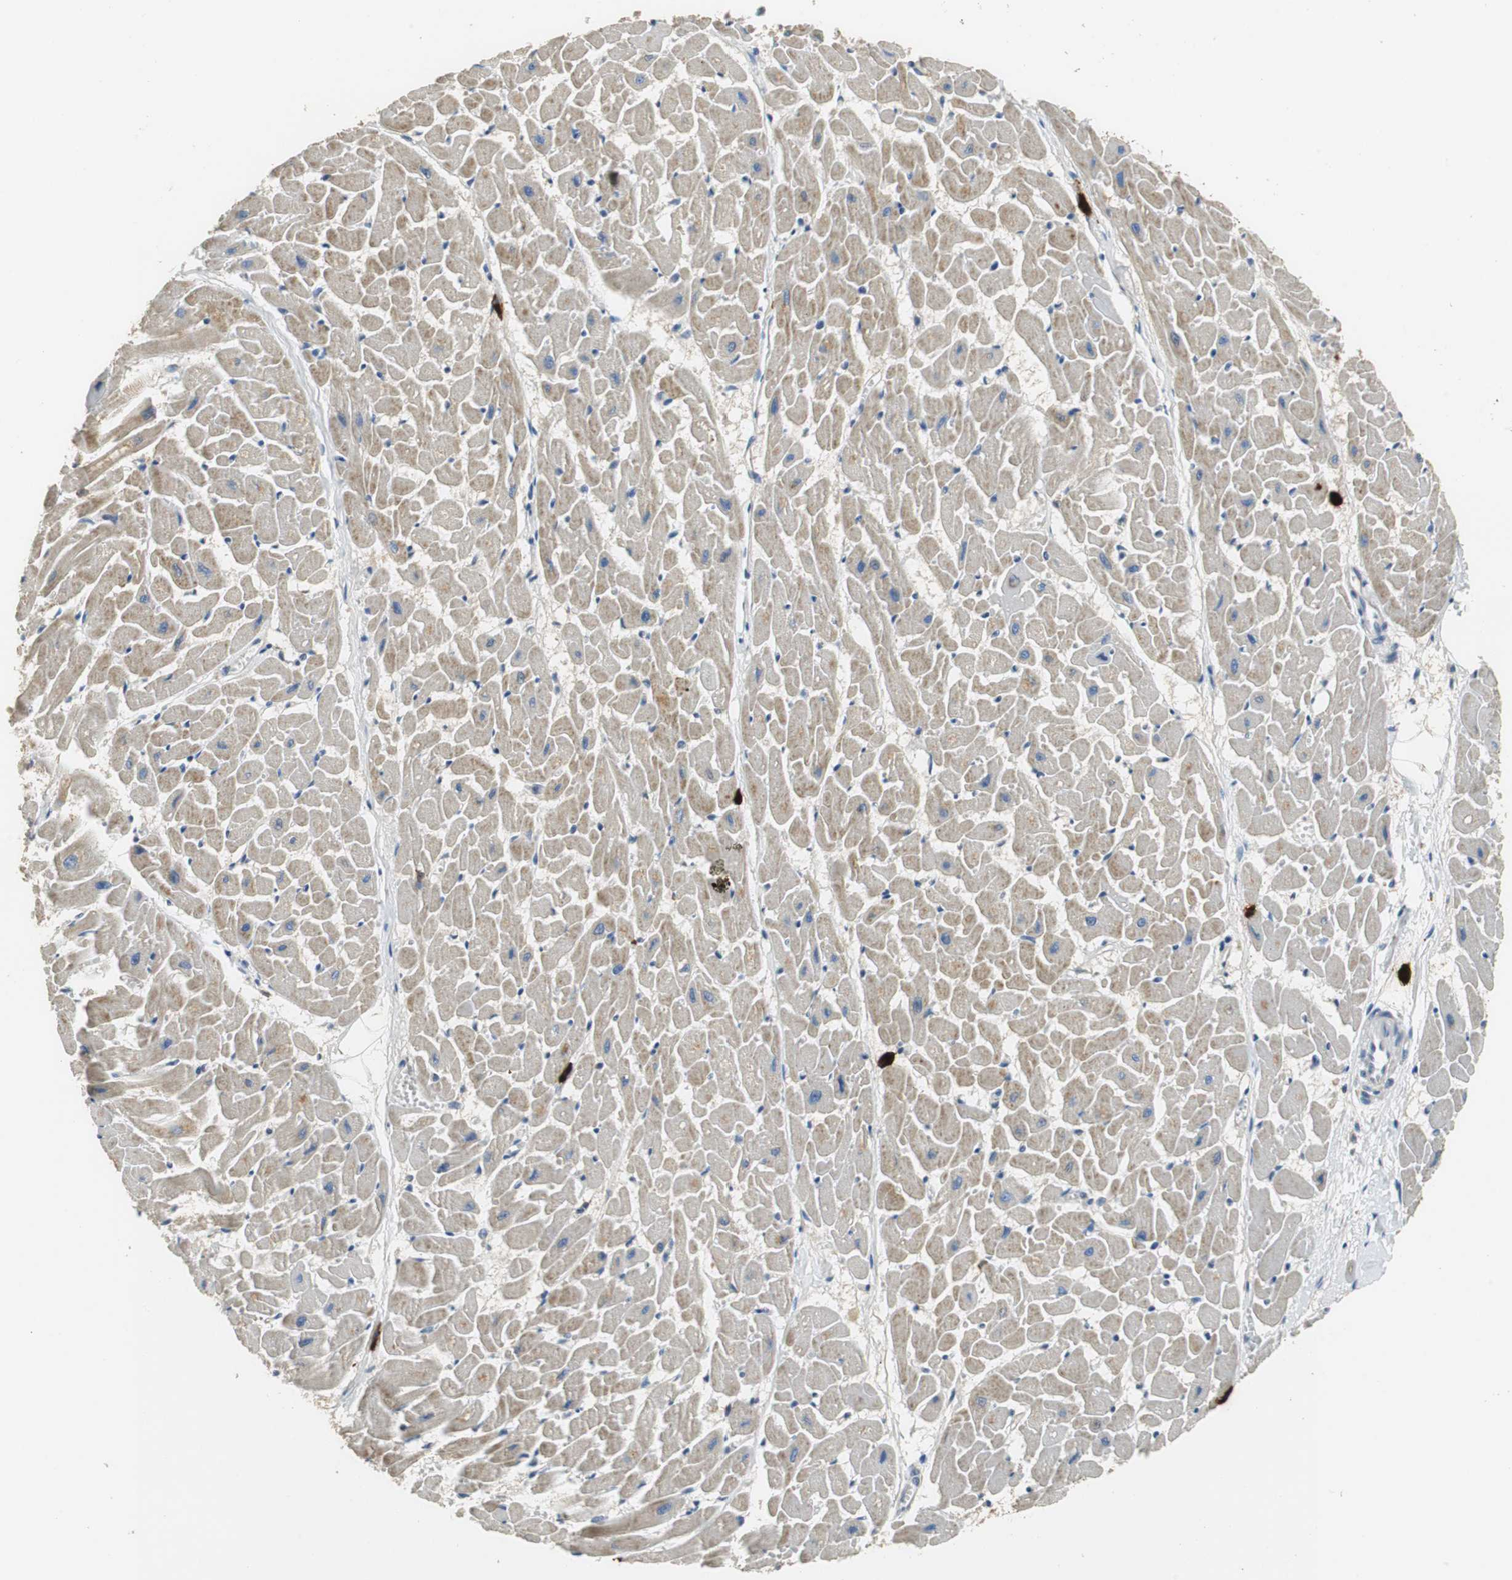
{"staining": {"intensity": "weak", "quantity": "25%-75%", "location": "cytoplasmic/membranous"}, "tissue": "heart muscle", "cell_type": "Cardiomyocytes", "image_type": "normal", "snomed": [{"axis": "morphology", "description": "Normal tissue, NOS"}, {"axis": "topography", "description": "Heart"}], "caption": "A micrograph showing weak cytoplasmic/membranous positivity in approximately 25%-75% of cardiomyocytes in benign heart muscle, as visualized by brown immunohistochemical staining.", "gene": "CPA3", "patient": {"sex": "female", "age": 19}}